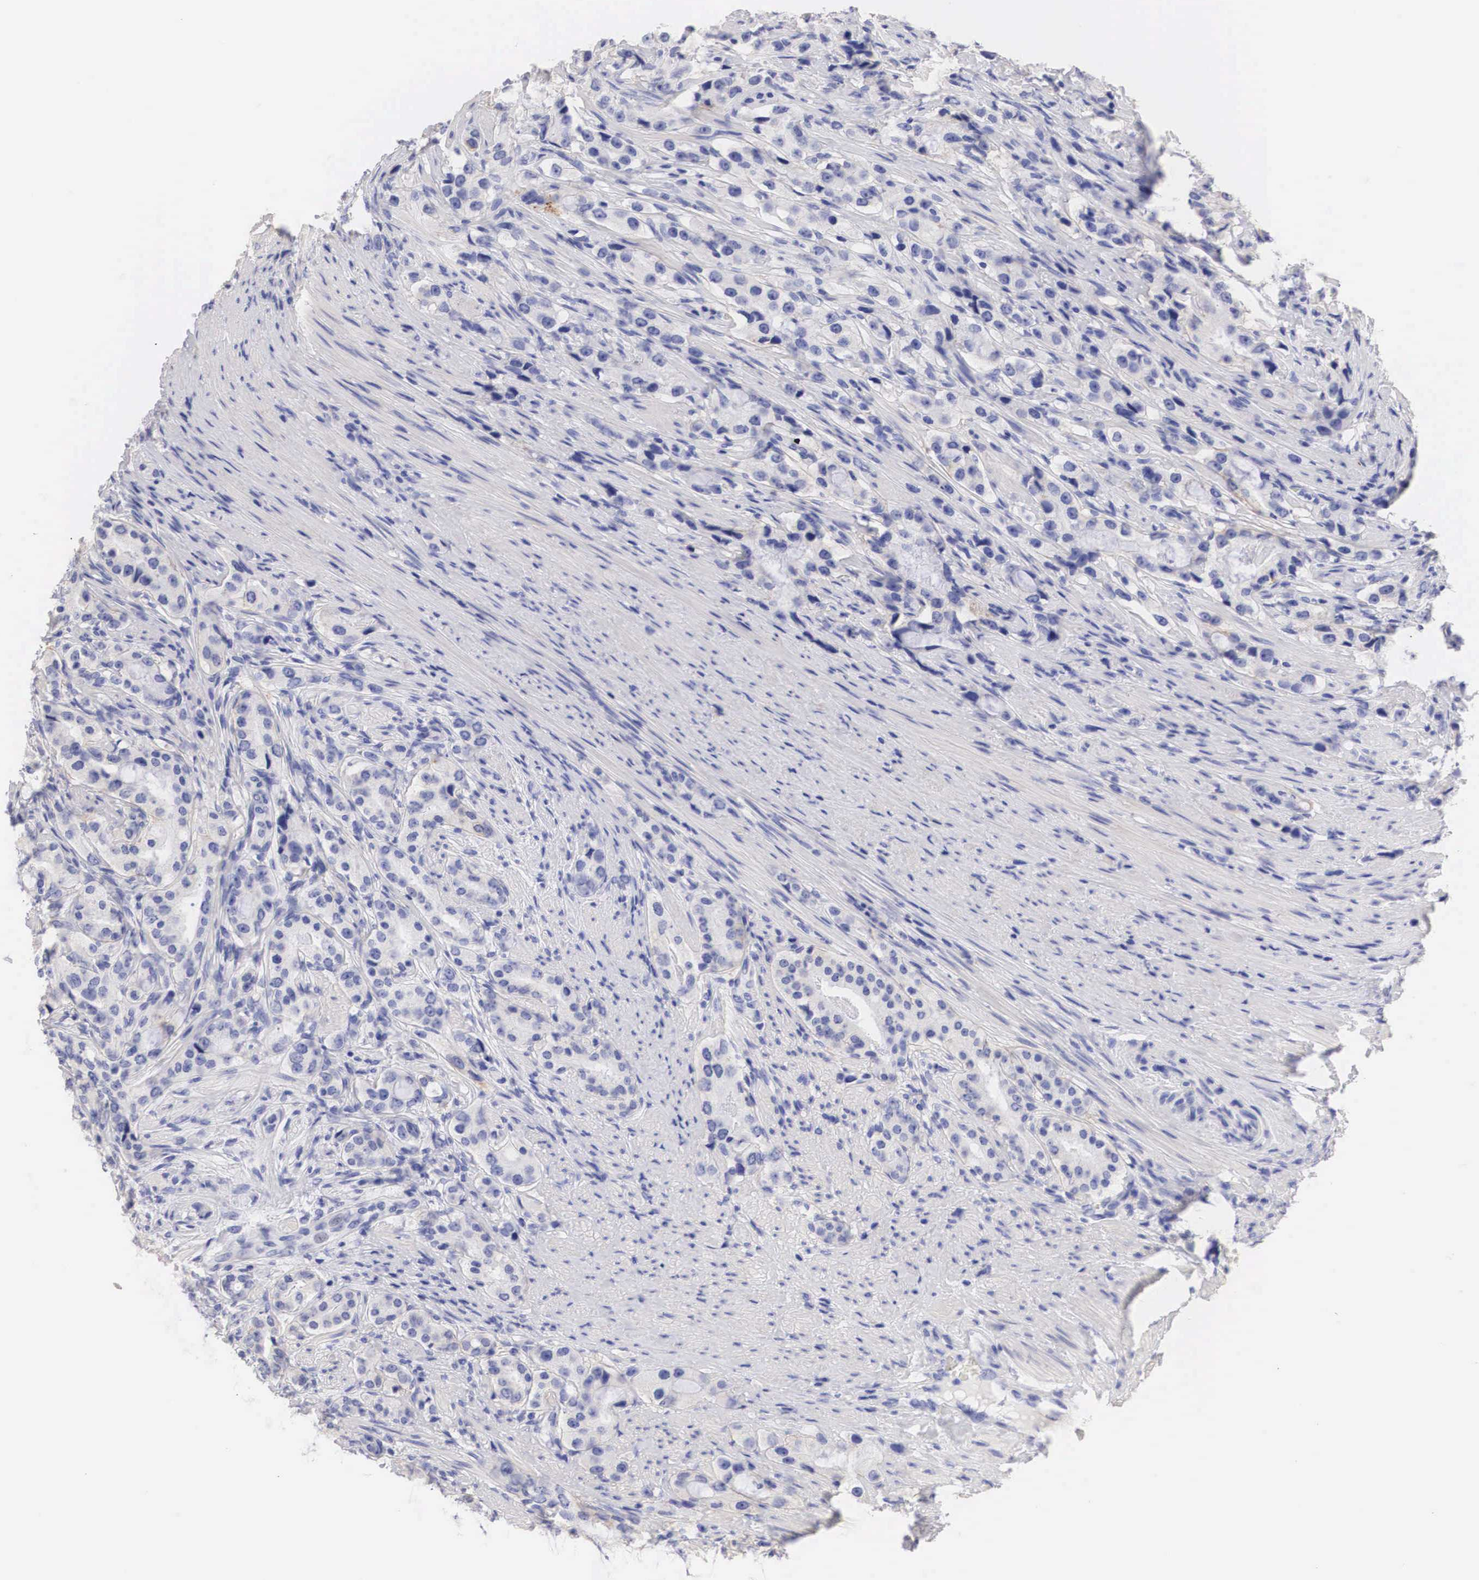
{"staining": {"intensity": "negative", "quantity": "none", "location": "none"}, "tissue": "prostate cancer", "cell_type": "Tumor cells", "image_type": "cancer", "snomed": [{"axis": "morphology", "description": "Adenocarcinoma, Medium grade"}, {"axis": "topography", "description": "Prostate"}], "caption": "Image shows no significant protein staining in tumor cells of medium-grade adenocarcinoma (prostate).", "gene": "ERBB2", "patient": {"sex": "male", "age": 72}}